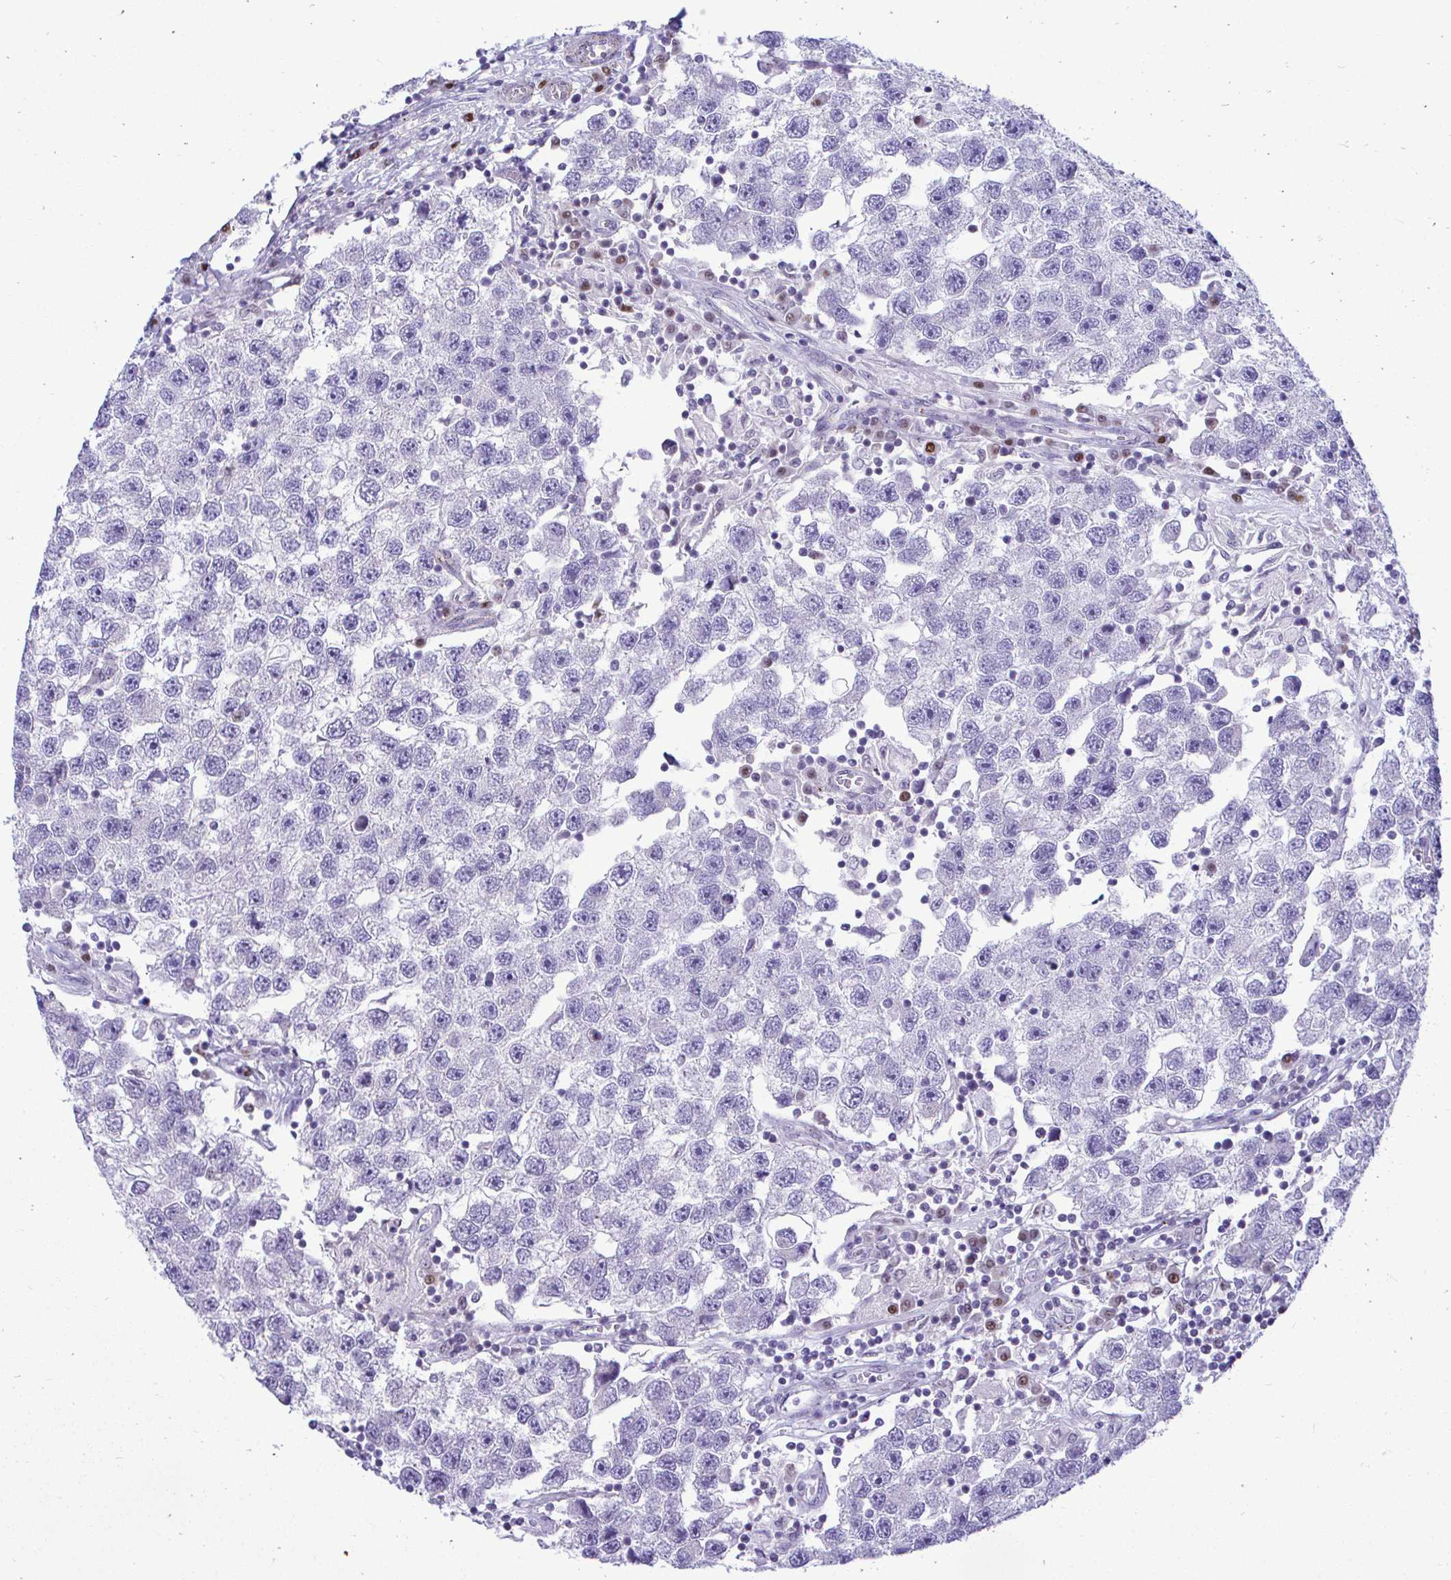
{"staining": {"intensity": "negative", "quantity": "none", "location": "none"}, "tissue": "testis cancer", "cell_type": "Tumor cells", "image_type": "cancer", "snomed": [{"axis": "morphology", "description": "Seminoma, NOS"}, {"axis": "topography", "description": "Testis"}], "caption": "Image shows no significant protein positivity in tumor cells of testis seminoma. The staining was performed using DAB to visualize the protein expression in brown, while the nuclei were stained in blue with hematoxylin (Magnification: 20x).", "gene": "SLC25A51", "patient": {"sex": "male", "age": 26}}